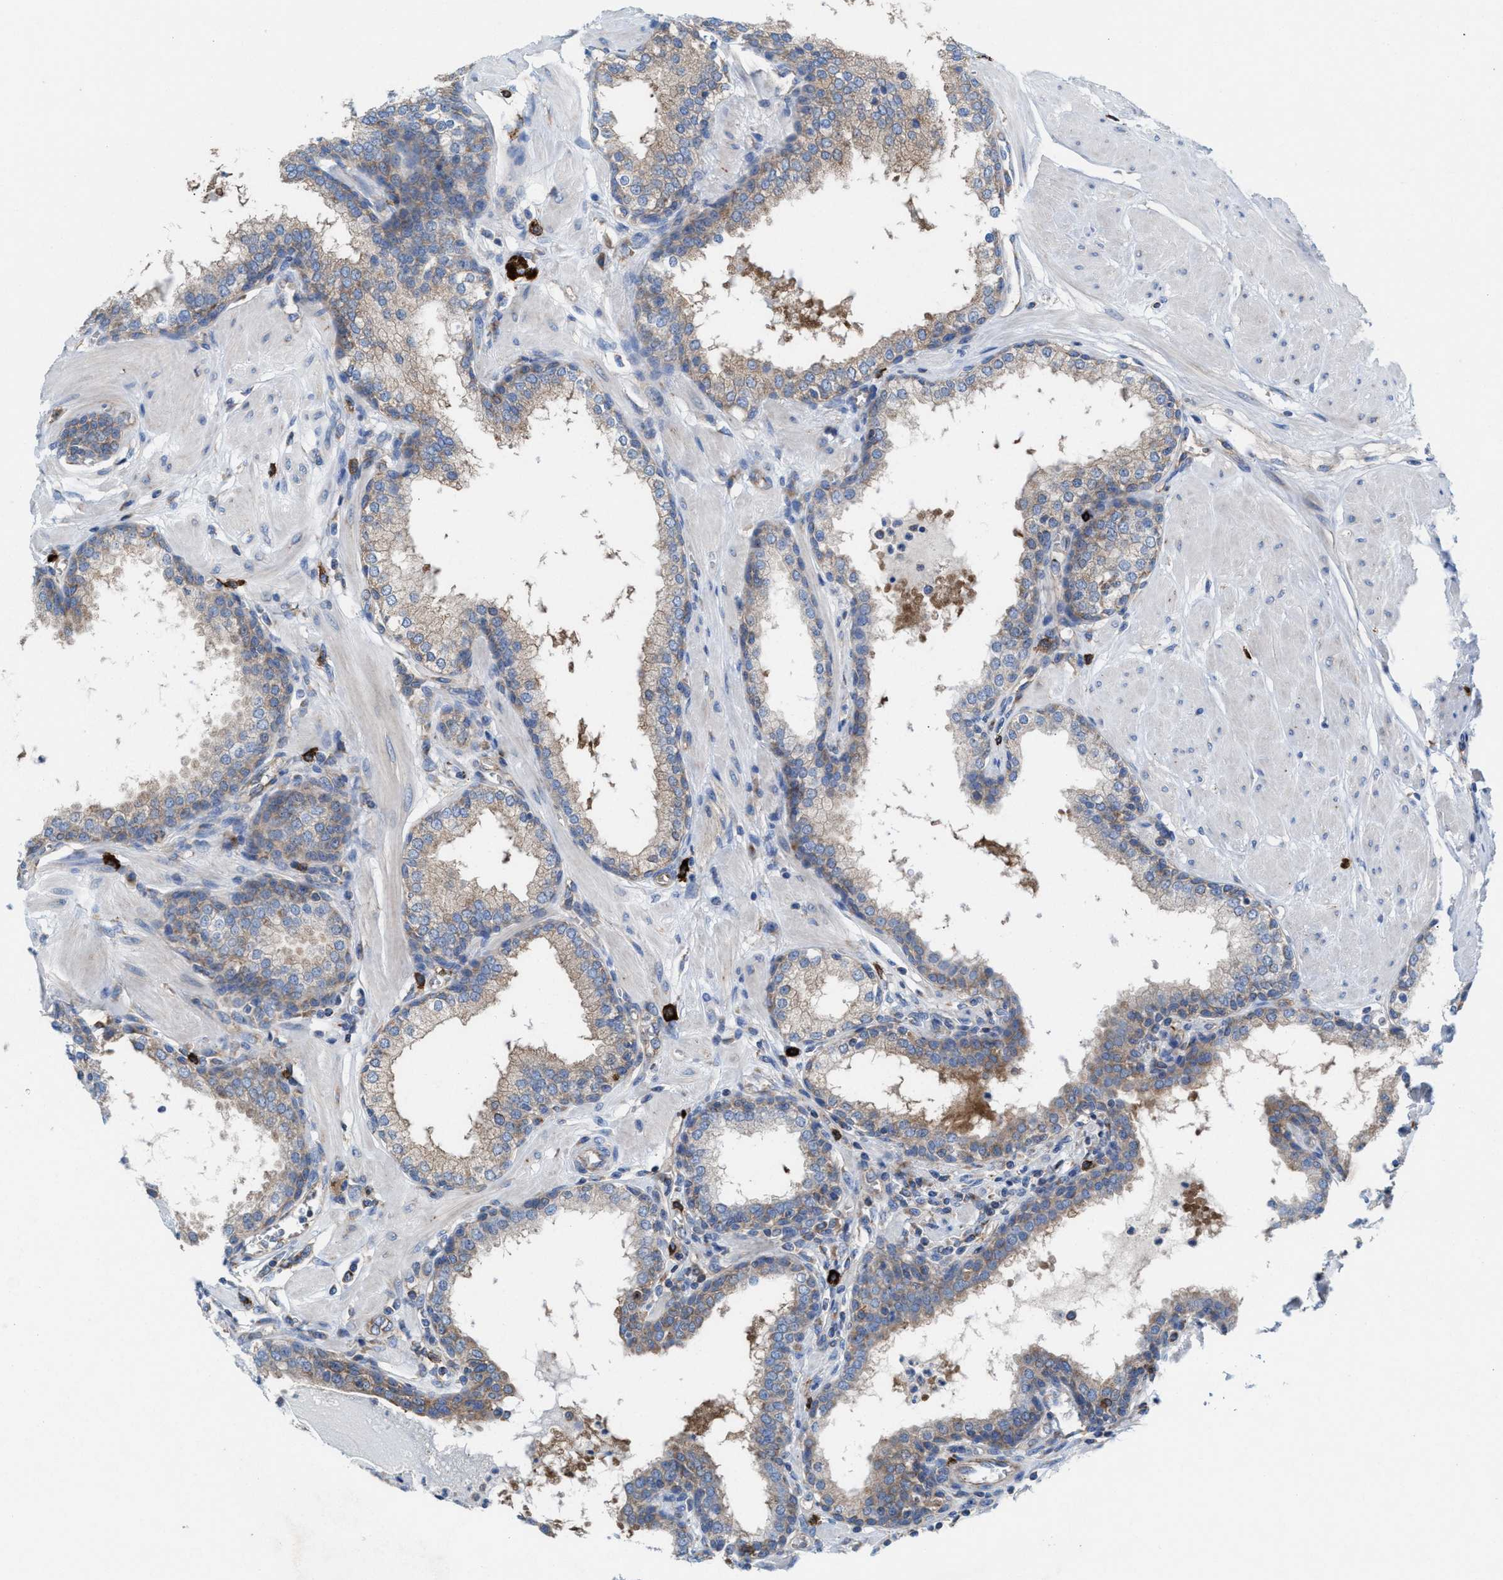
{"staining": {"intensity": "moderate", "quantity": "25%-75%", "location": "cytoplasmic/membranous"}, "tissue": "prostate", "cell_type": "Glandular cells", "image_type": "normal", "snomed": [{"axis": "morphology", "description": "Normal tissue, NOS"}, {"axis": "topography", "description": "Prostate"}], "caption": "Immunohistochemistry photomicrograph of unremarkable prostate stained for a protein (brown), which demonstrates medium levels of moderate cytoplasmic/membranous expression in approximately 25%-75% of glandular cells.", "gene": "NYAP1", "patient": {"sex": "male", "age": 51}}